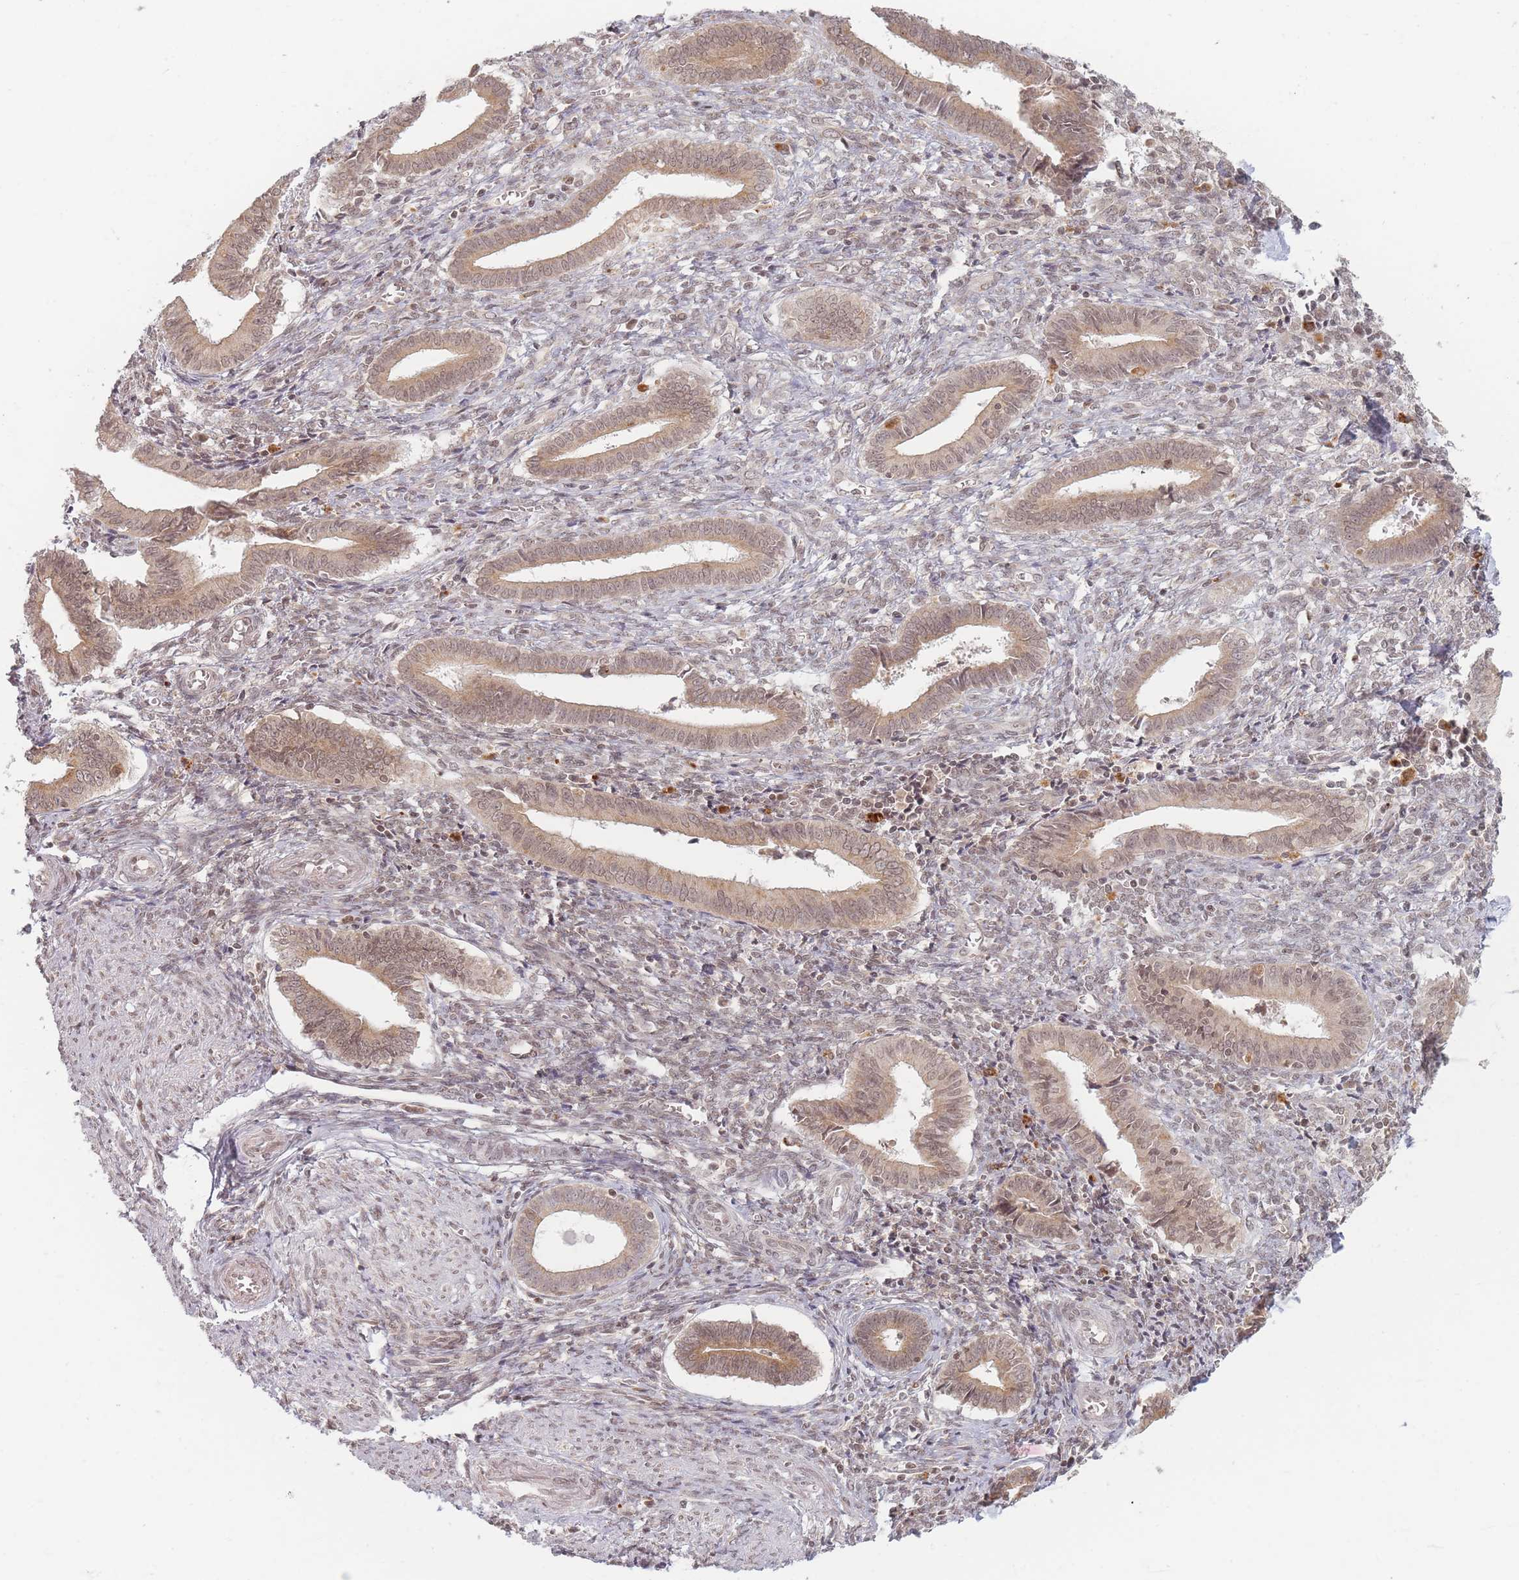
{"staining": {"intensity": "moderate", "quantity": ">75%", "location": "nuclear"}, "tissue": "endometrium", "cell_type": "Cells in endometrial stroma", "image_type": "normal", "snomed": [{"axis": "morphology", "description": "Normal tissue, NOS"}, {"axis": "topography", "description": "Other"}, {"axis": "topography", "description": "Endometrium"}], "caption": "The immunohistochemical stain shows moderate nuclear staining in cells in endometrial stroma of unremarkable endometrium. The staining was performed using DAB (3,3'-diaminobenzidine), with brown indicating positive protein expression. Nuclei are stained blue with hematoxylin.", "gene": "SPATA45", "patient": {"sex": "female", "age": 44}}